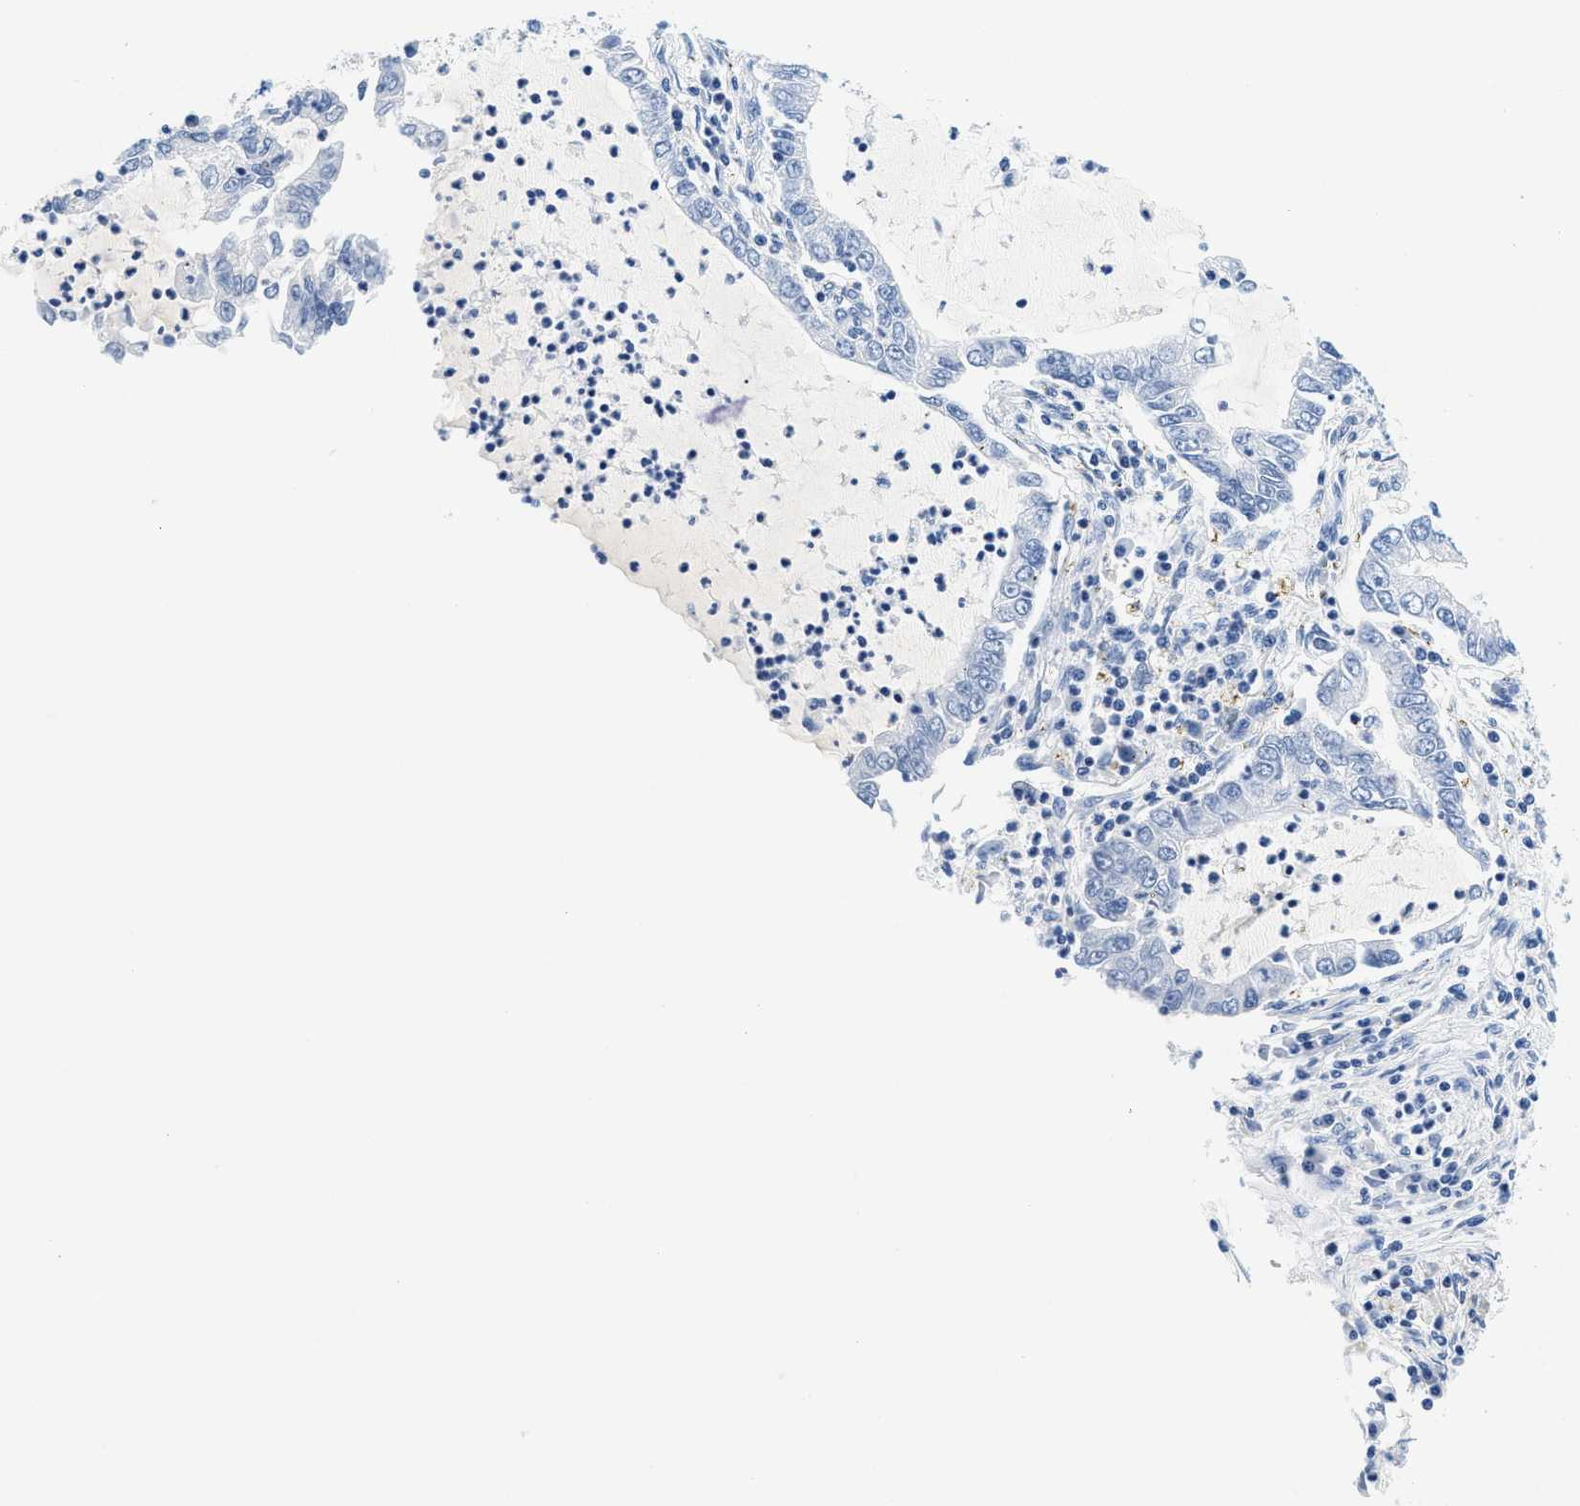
{"staining": {"intensity": "negative", "quantity": "none", "location": "none"}, "tissue": "lung cancer", "cell_type": "Tumor cells", "image_type": "cancer", "snomed": [{"axis": "morphology", "description": "Adenocarcinoma, NOS"}, {"axis": "topography", "description": "Lung"}], "caption": "Adenocarcinoma (lung) stained for a protein using IHC shows no staining tumor cells.", "gene": "GSN", "patient": {"sex": "female", "age": 51}}